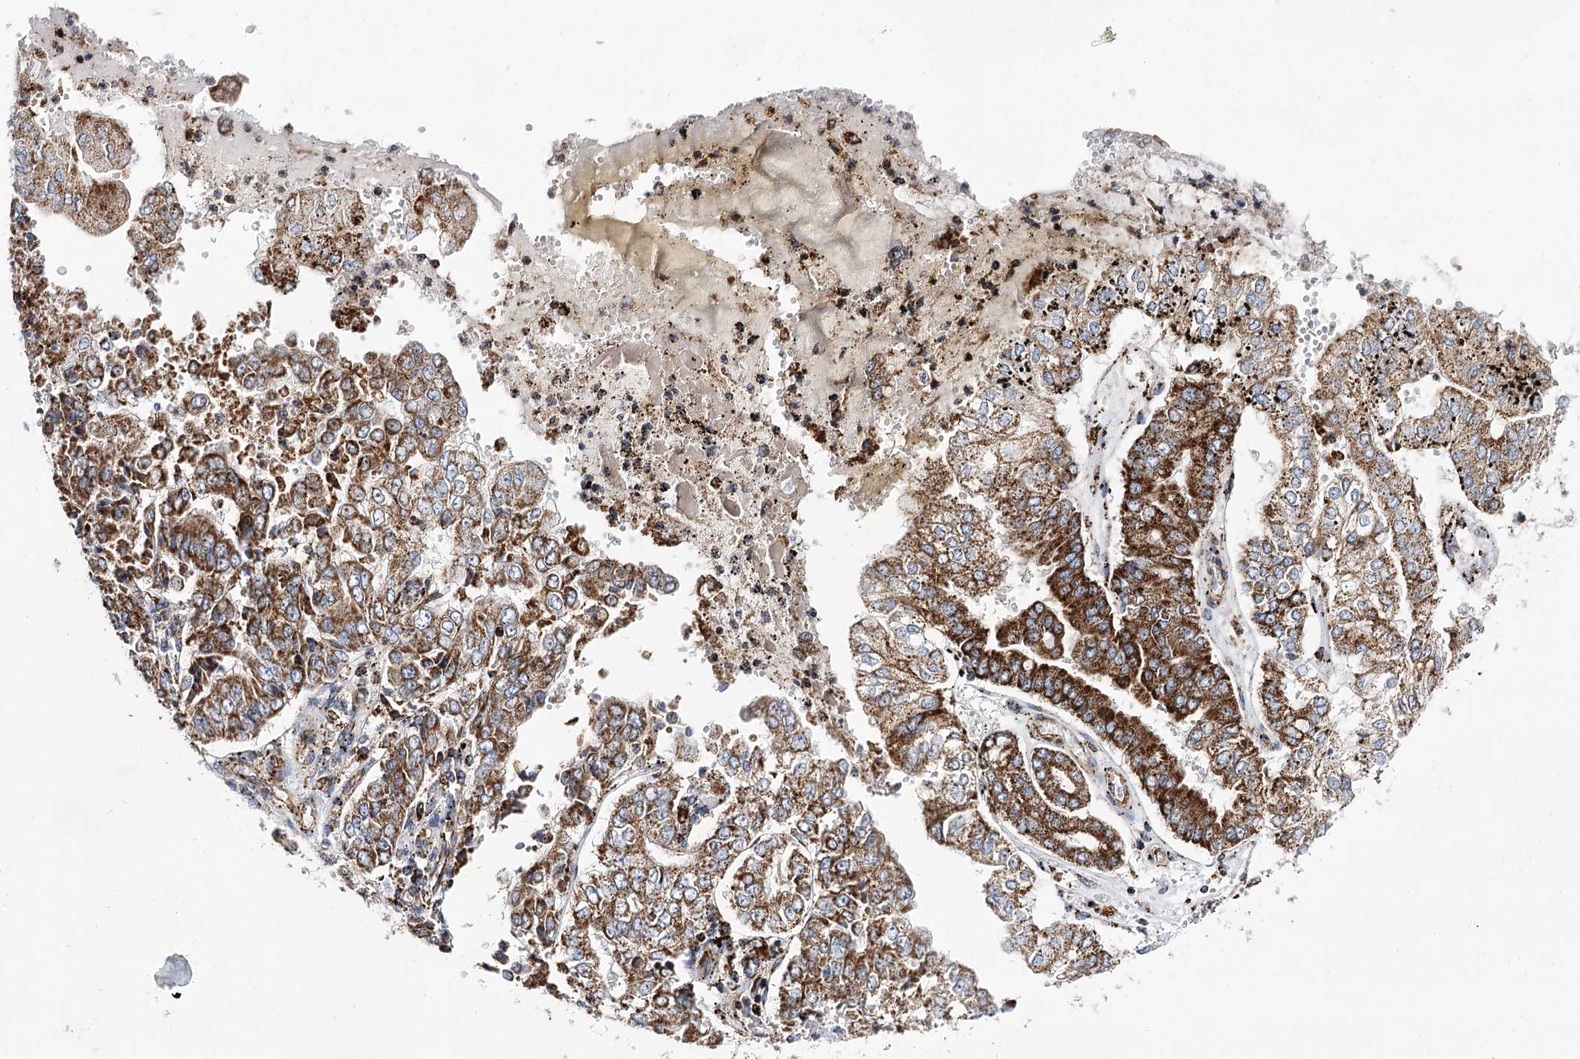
{"staining": {"intensity": "strong", "quantity": ">75%", "location": "cytoplasmic/membranous"}, "tissue": "stomach cancer", "cell_type": "Tumor cells", "image_type": "cancer", "snomed": [{"axis": "morphology", "description": "Adenocarcinoma, NOS"}, {"axis": "topography", "description": "Stomach"}], "caption": "Immunohistochemical staining of stomach cancer exhibits high levels of strong cytoplasmic/membranous expression in about >75% of tumor cells.", "gene": "NADK2", "patient": {"sex": "male", "age": 76}}